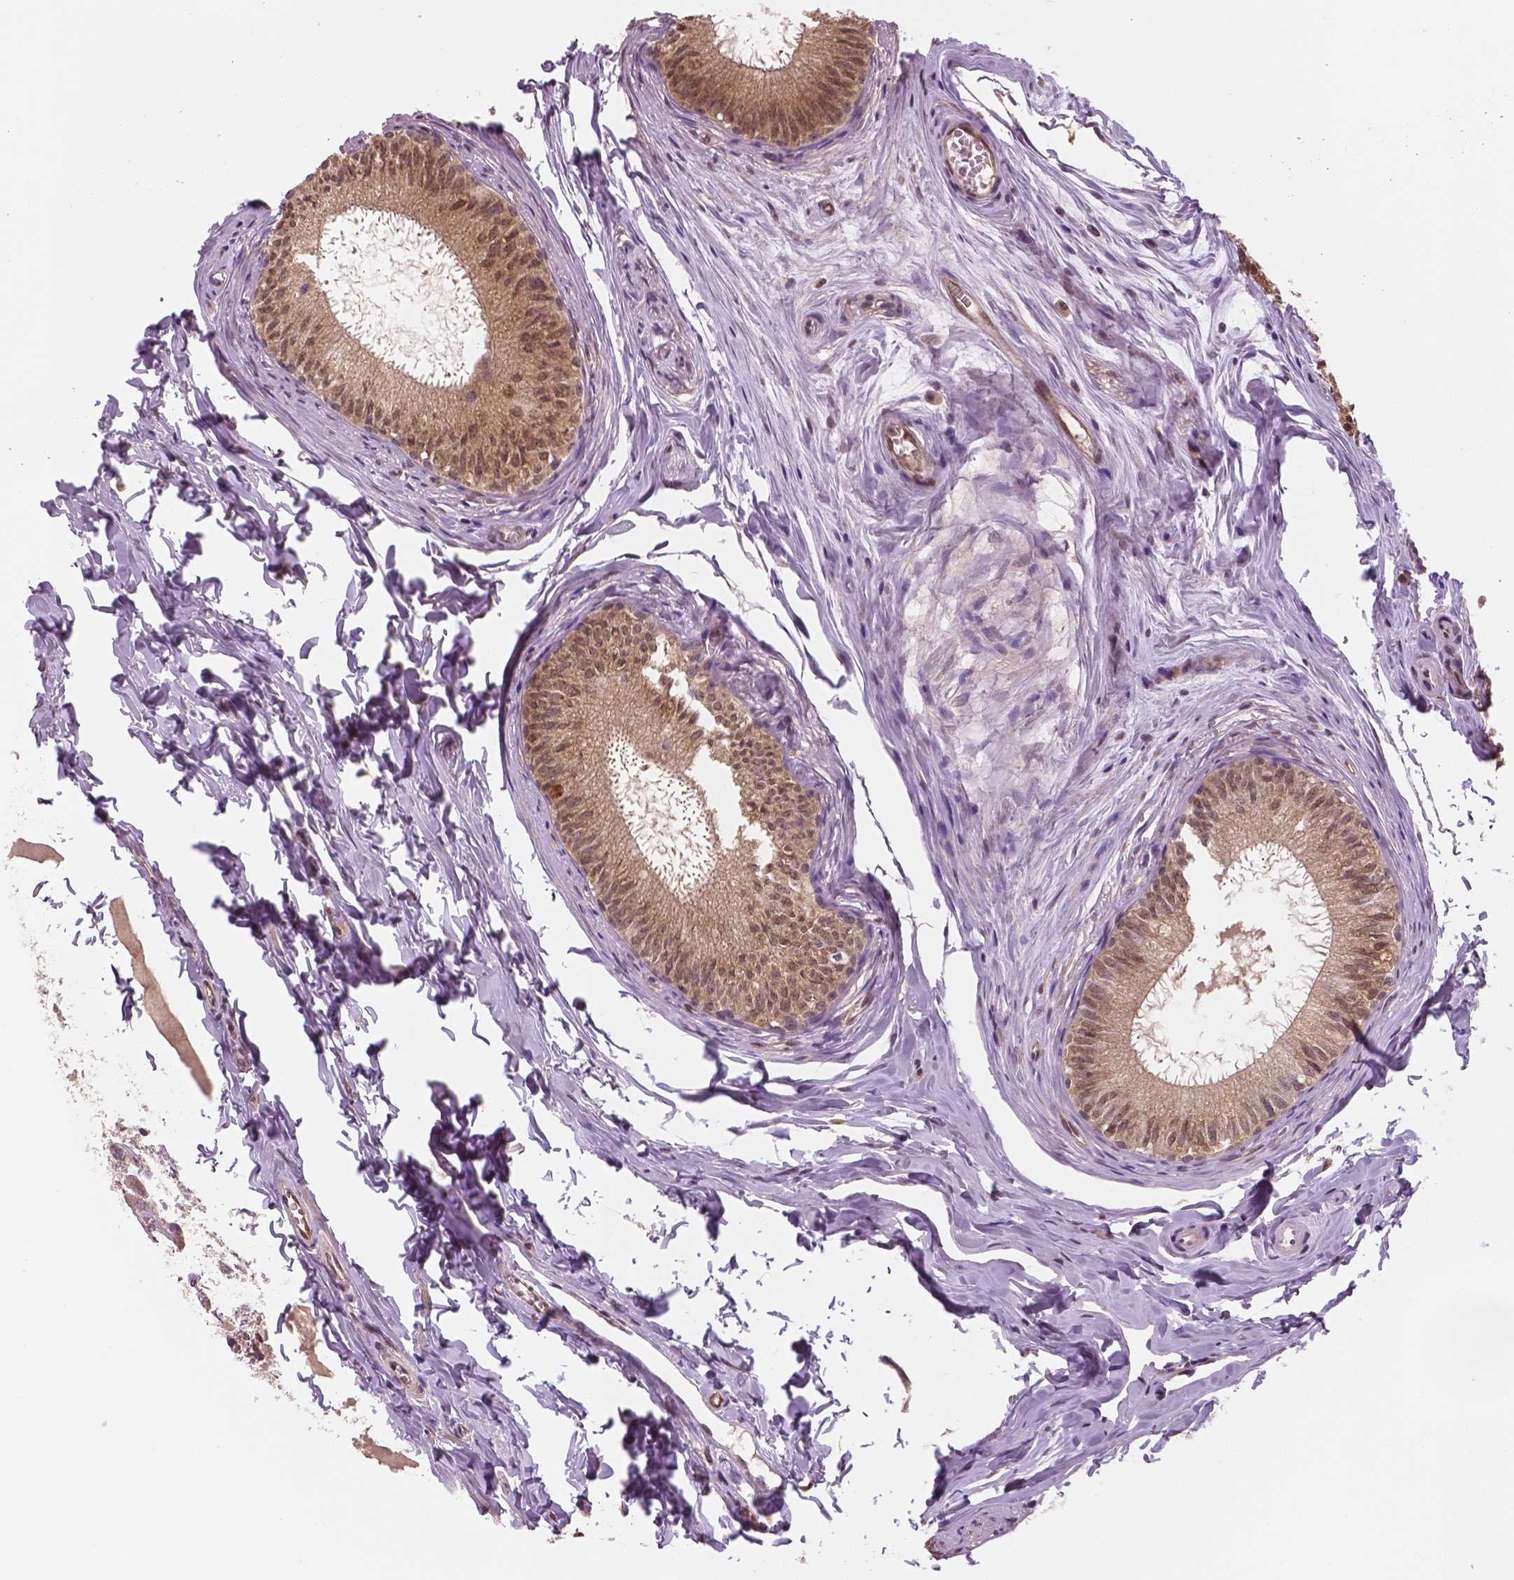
{"staining": {"intensity": "moderate", "quantity": ">75%", "location": "cytoplasmic/membranous,nuclear"}, "tissue": "epididymis", "cell_type": "Glandular cells", "image_type": "normal", "snomed": [{"axis": "morphology", "description": "Normal tissue, NOS"}, {"axis": "topography", "description": "Epididymis"}], "caption": "Immunohistochemistry (IHC) micrograph of normal epididymis: human epididymis stained using immunohistochemistry demonstrates medium levels of moderate protein expression localized specifically in the cytoplasmic/membranous,nuclear of glandular cells, appearing as a cytoplasmic/membranous,nuclear brown color.", "gene": "STAT3", "patient": {"sex": "male", "age": 45}}